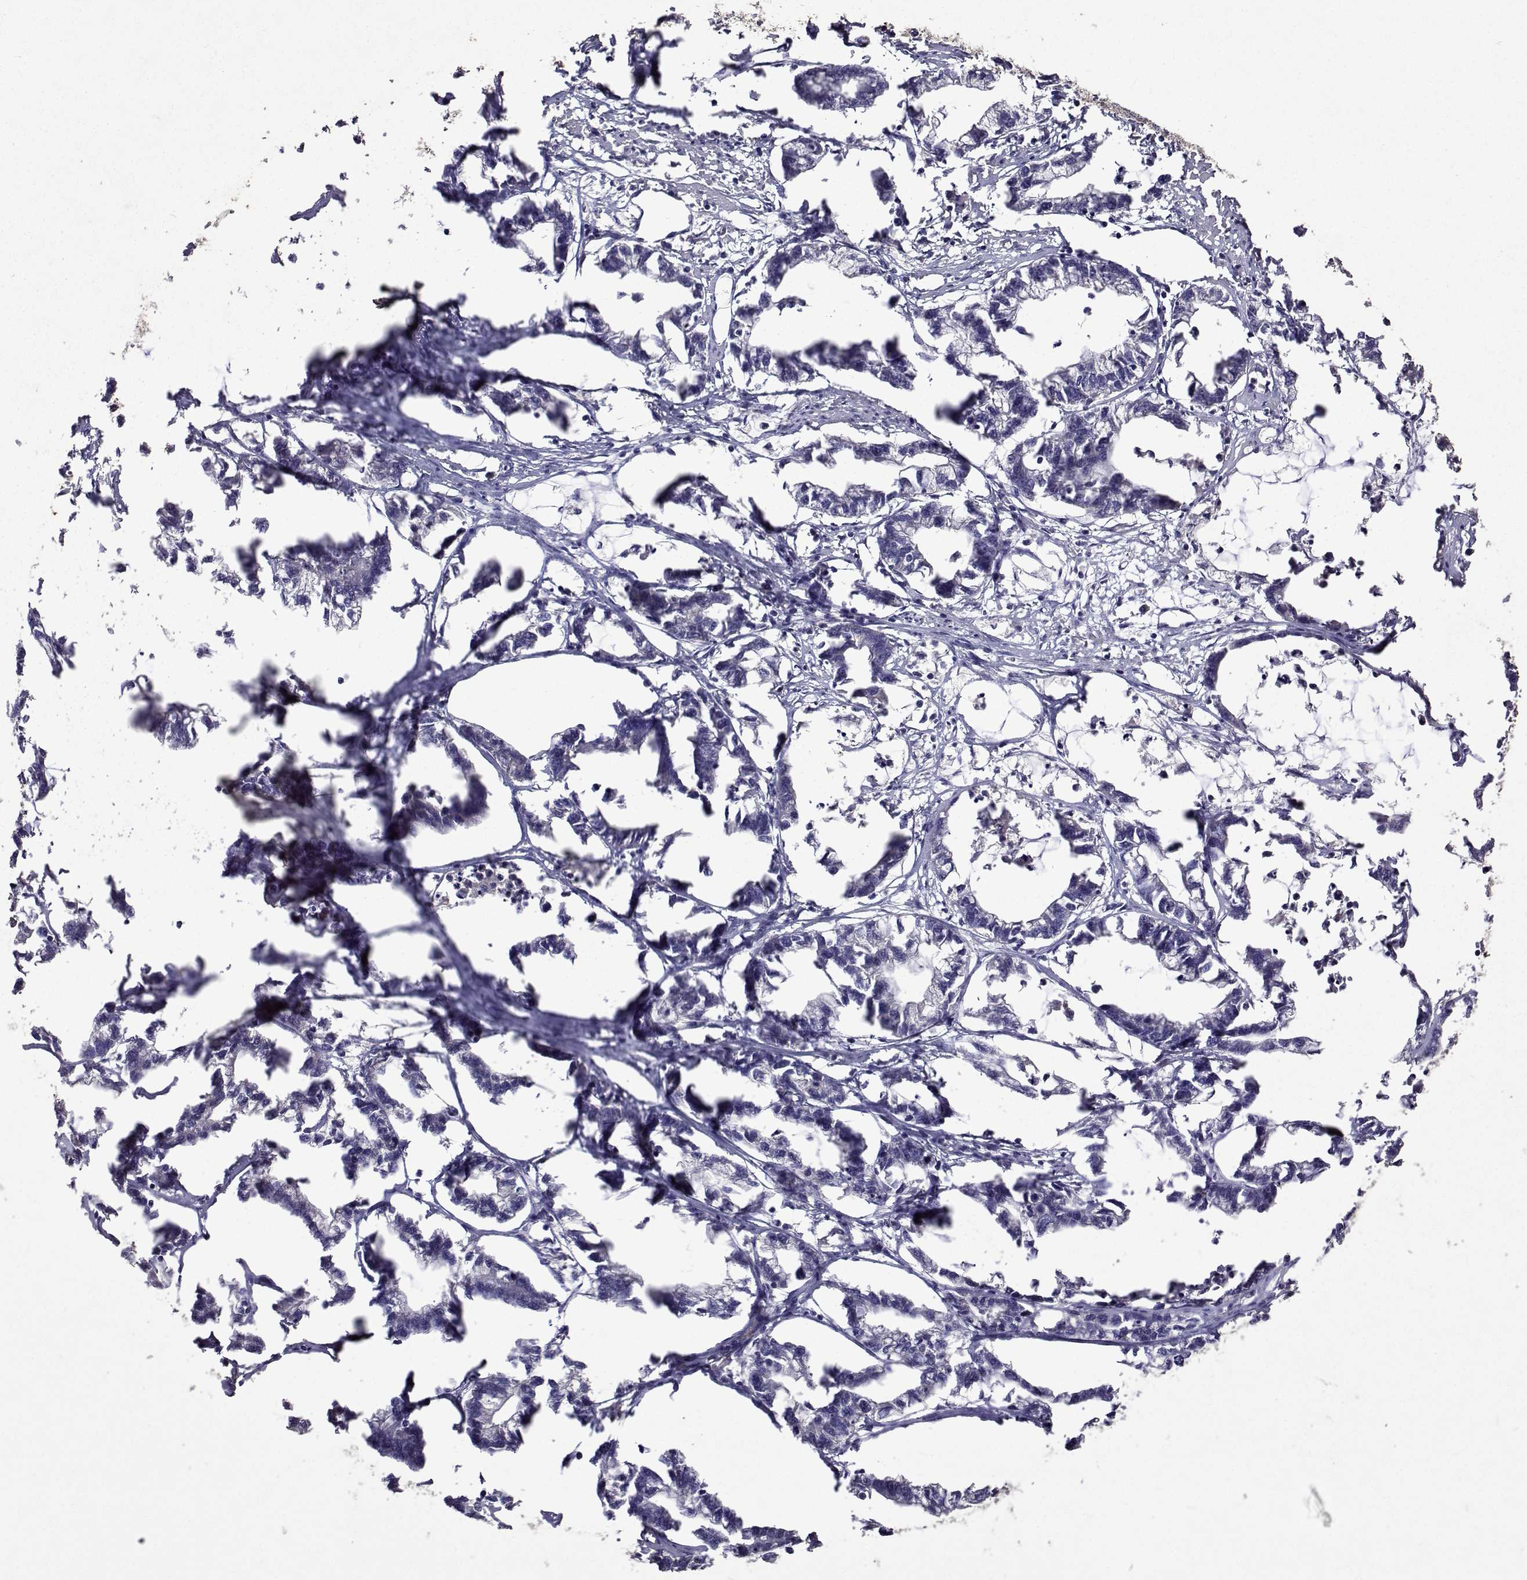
{"staining": {"intensity": "negative", "quantity": "none", "location": "none"}, "tissue": "stomach cancer", "cell_type": "Tumor cells", "image_type": "cancer", "snomed": [{"axis": "morphology", "description": "Adenocarcinoma, NOS"}, {"axis": "topography", "description": "Stomach"}], "caption": "Tumor cells show no significant protein positivity in stomach cancer.", "gene": "TARBP2", "patient": {"sex": "male", "age": 83}}